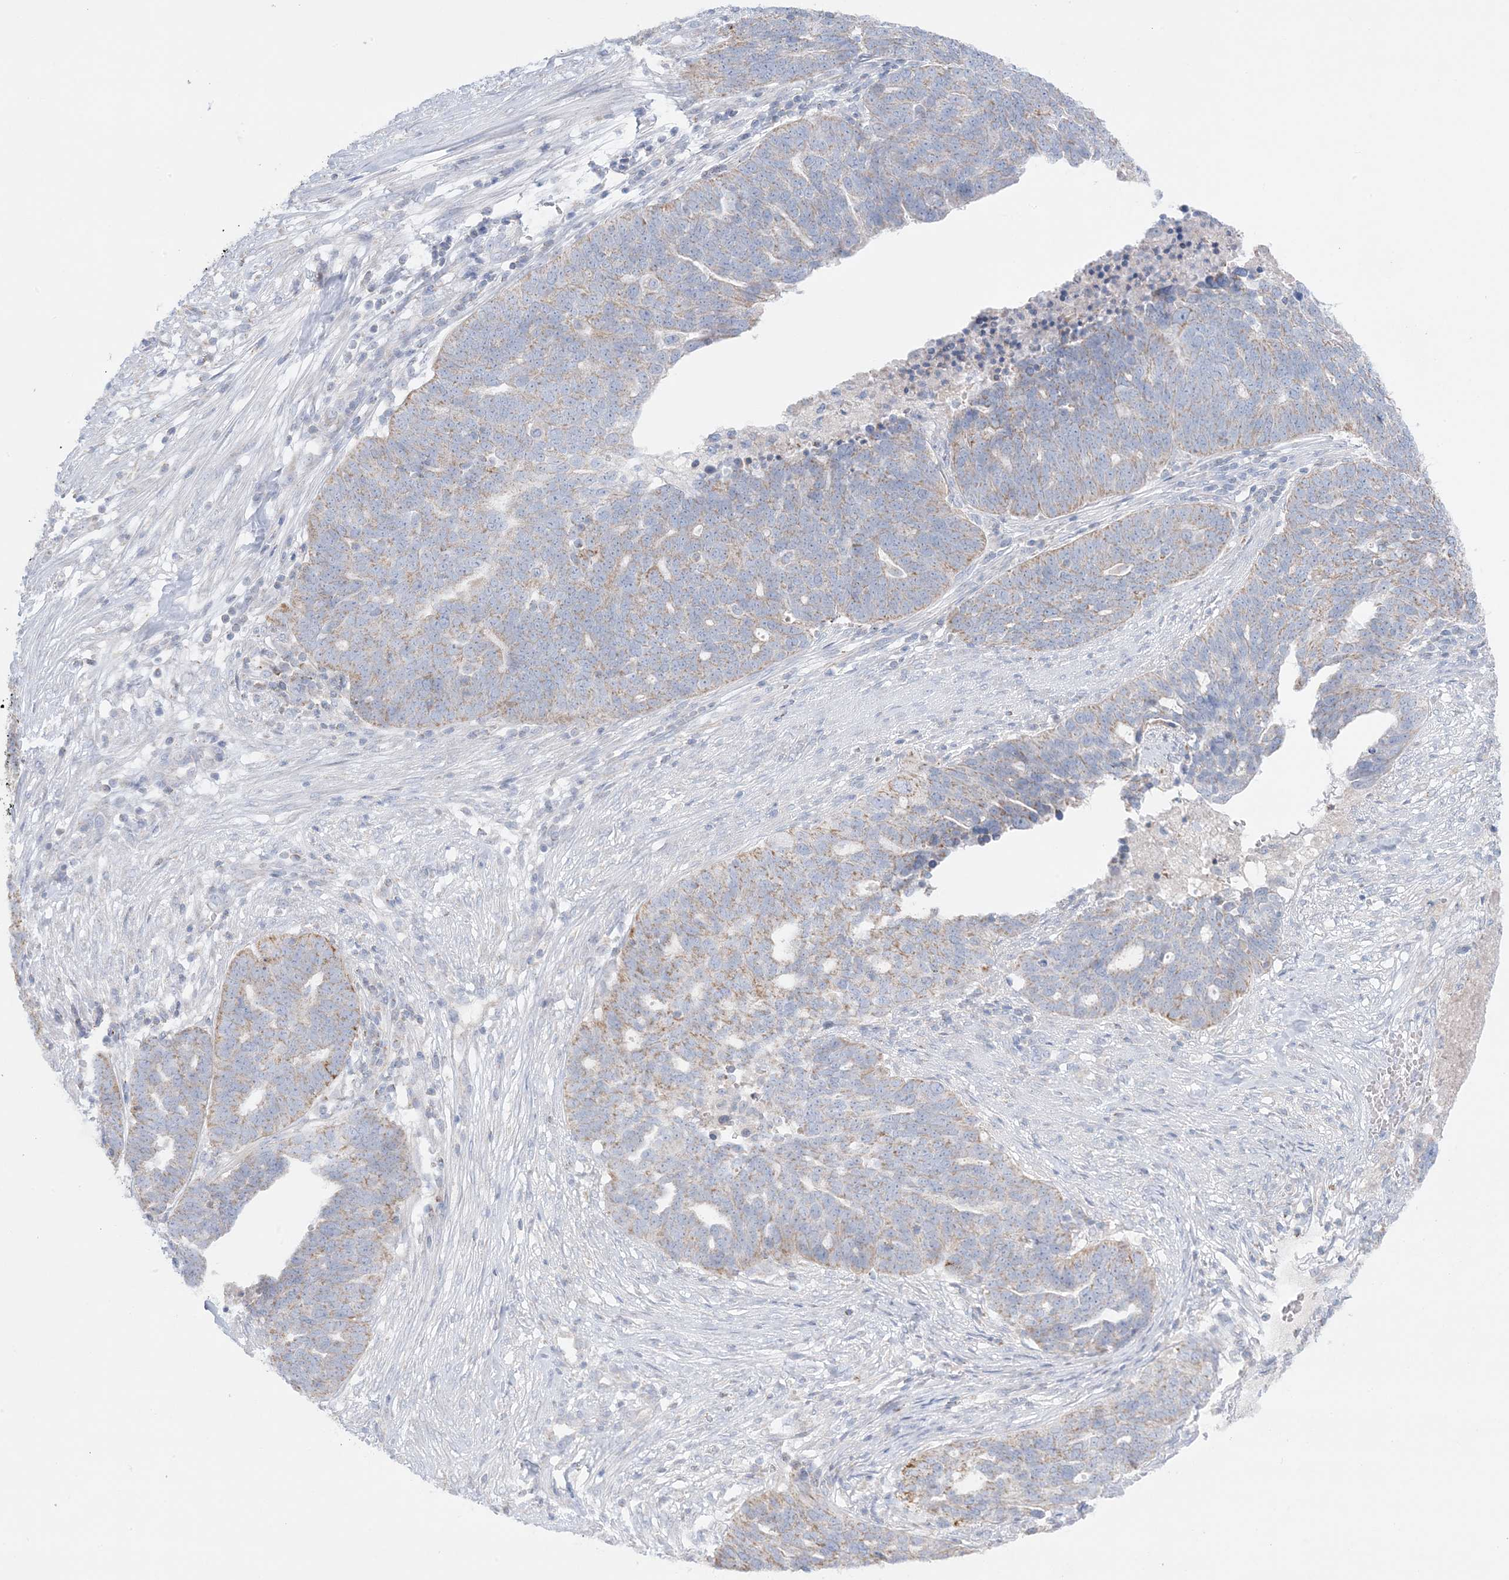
{"staining": {"intensity": "moderate", "quantity": "25%-75%", "location": "cytoplasmic/membranous"}, "tissue": "ovarian cancer", "cell_type": "Tumor cells", "image_type": "cancer", "snomed": [{"axis": "morphology", "description": "Cystadenocarcinoma, serous, NOS"}, {"axis": "topography", "description": "Ovary"}], "caption": "This image demonstrates serous cystadenocarcinoma (ovarian) stained with IHC to label a protein in brown. The cytoplasmic/membranous of tumor cells show moderate positivity for the protein. Nuclei are counter-stained blue.", "gene": "KCTD6", "patient": {"sex": "female", "age": 59}}